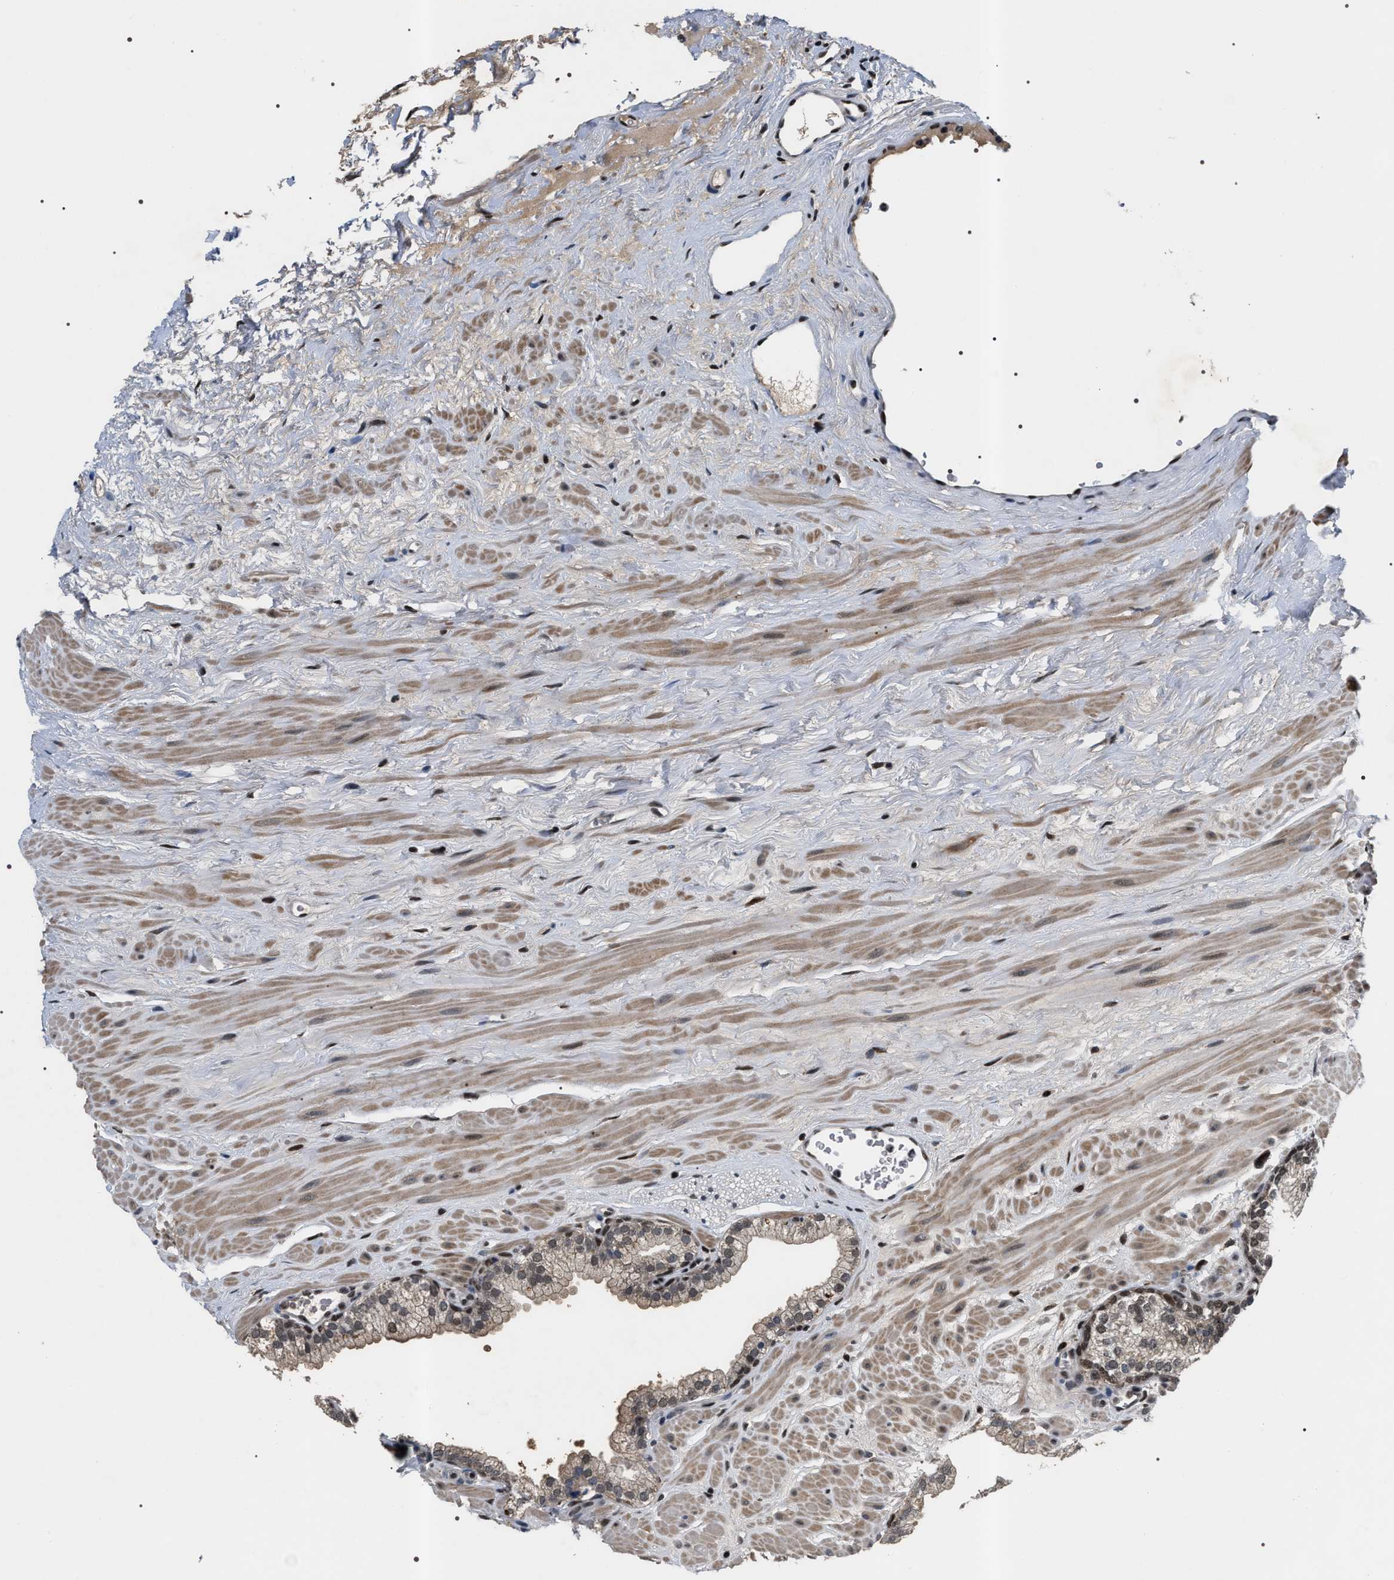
{"staining": {"intensity": "moderate", "quantity": "25%-75%", "location": "cytoplasmic/membranous,nuclear"}, "tissue": "prostate", "cell_type": "Glandular cells", "image_type": "normal", "snomed": [{"axis": "morphology", "description": "Normal tissue, NOS"}, {"axis": "morphology", "description": "Urothelial carcinoma, Low grade"}, {"axis": "topography", "description": "Urinary bladder"}, {"axis": "topography", "description": "Prostate"}], "caption": "Immunohistochemistry photomicrograph of unremarkable prostate: human prostate stained using immunohistochemistry displays medium levels of moderate protein expression localized specifically in the cytoplasmic/membranous,nuclear of glandular cells, appearing as a cytoplasmic/membranous,nuclear brown color.", "gene": "C7orf25", "patient": {"sex": "male", "age": 60}}